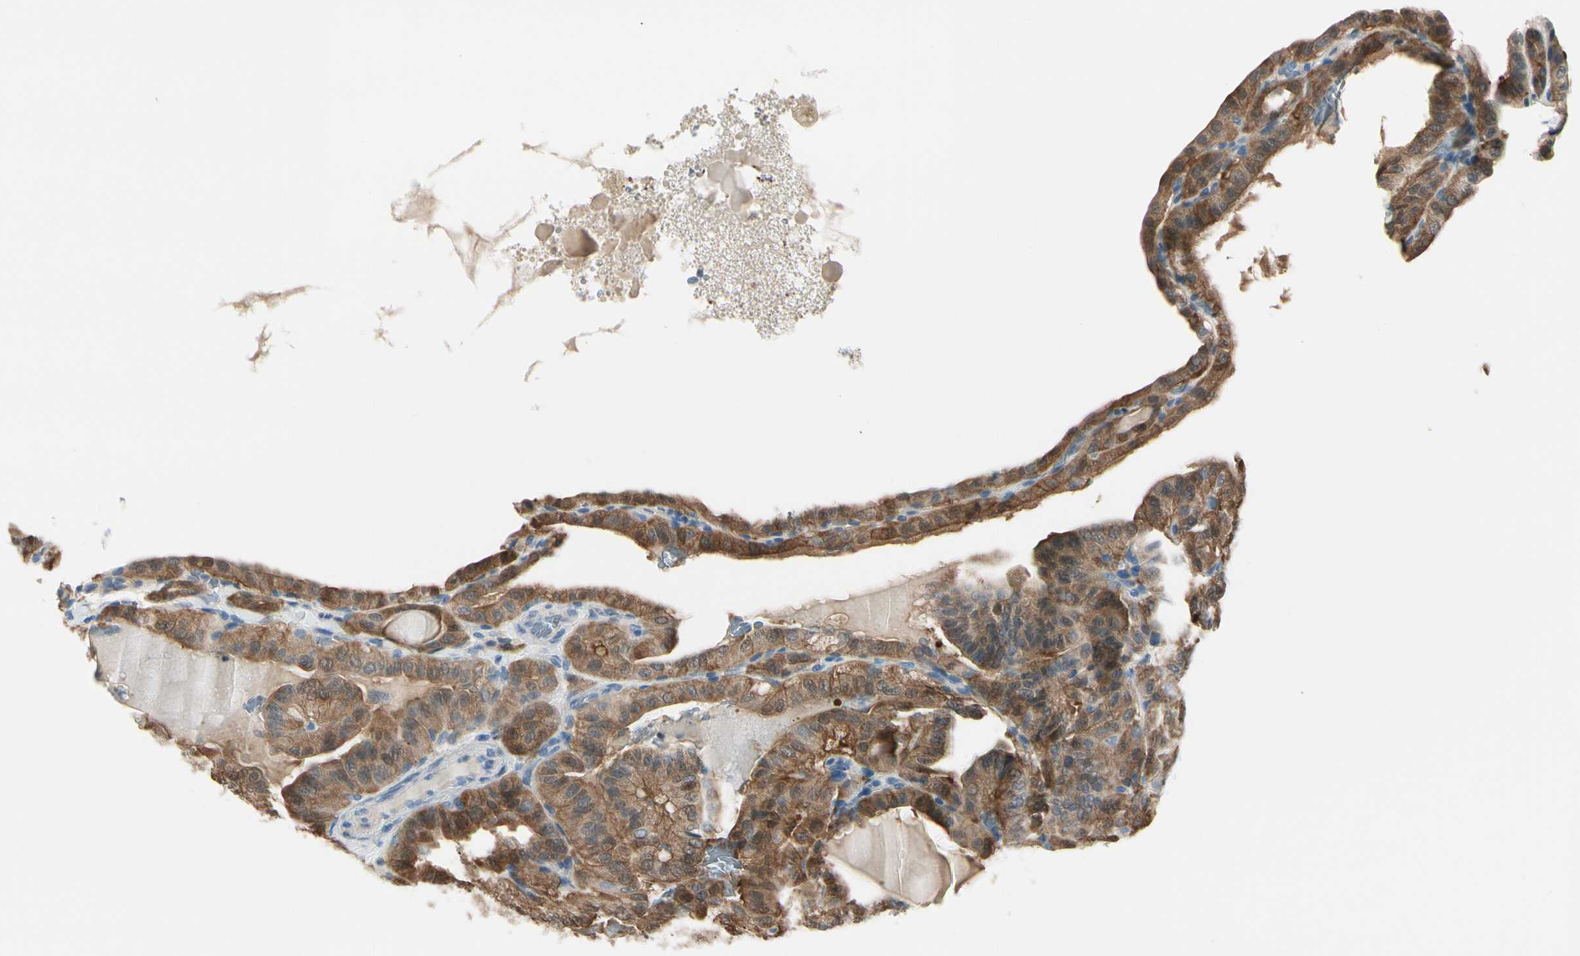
{"staining": {"intensity": "moderate", "quantity": ">75%", "location": "cytoplasmic/membranous"}, "tissue": "thyroid cancer", "cell_type": "Tumor cells", "image_type": "cancer", "snomed": [{"axis": "morphology", "description": "Papillary adenocarcinoma, NOS"}, {"axis": "topography", "description": "Thyroid gland"}], "caption": "Immunohistochemical staining of human thyroid cancer demonstrates medium levels of moderate cytoplasmic/membranous expression in about >75% of tumor cells. The staining was performed using DAB to visualize the protein expression in brown, while the nuclei were stained in blue with hematoxylin (Magnification: 20x).", "gene": "PEBP1", "patient": {"sex": "male", "age": 77}}